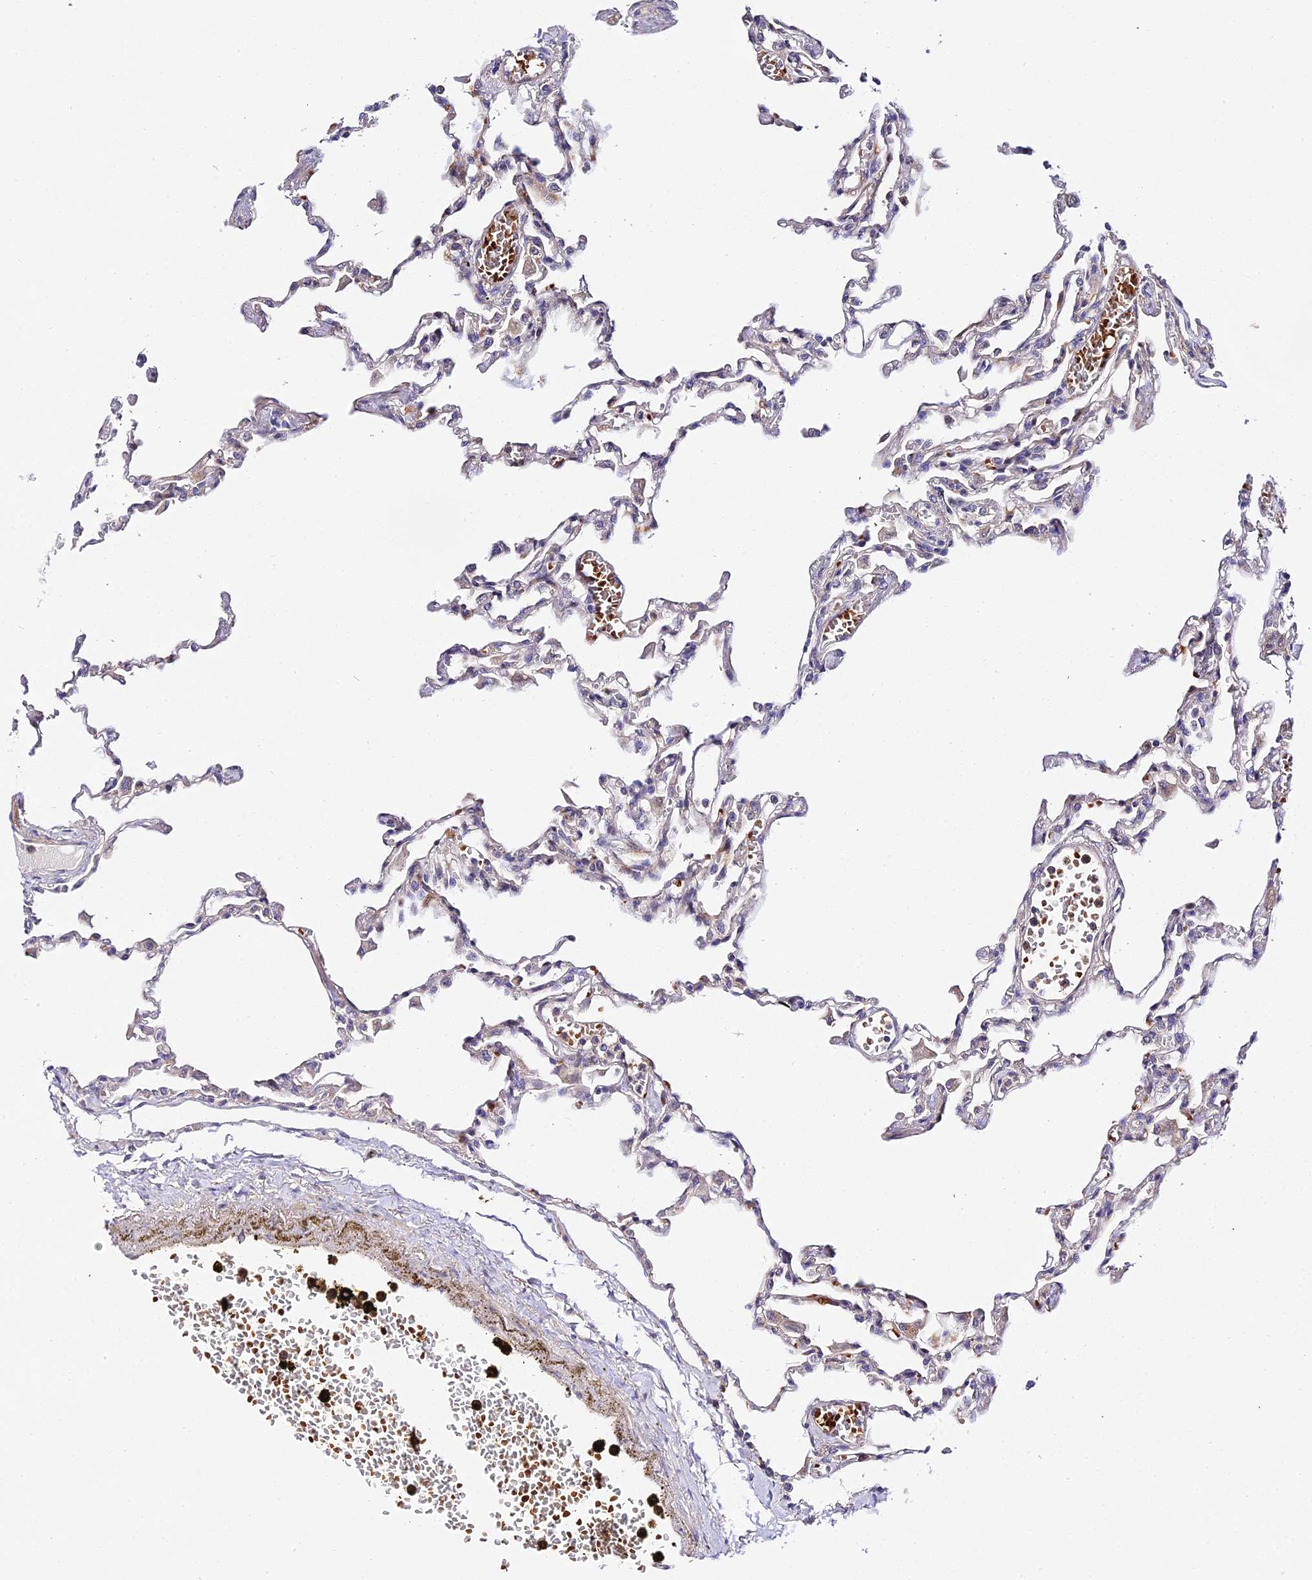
{"staining": {"intensity": "negative", "quantity": "none", "location": "none"}, "tissue": "lung", "cell_type": "Alveolar cells", "image_type": "normal", "snomed": [{"axis": "morphology", "description": "Normal tissue, NOS"}, {"axis": "topography", "description": "Bronchus"}, {"axis": "topography", "description": "Lung"}], "caption": "Image shows no protein expression in alveolar cells of unremarkable lung. (Immunohistochemistry, brightfield microscopy, high magnification).", "gene": "WDR5B", "patient": {"sex": "female", "age": 49}}